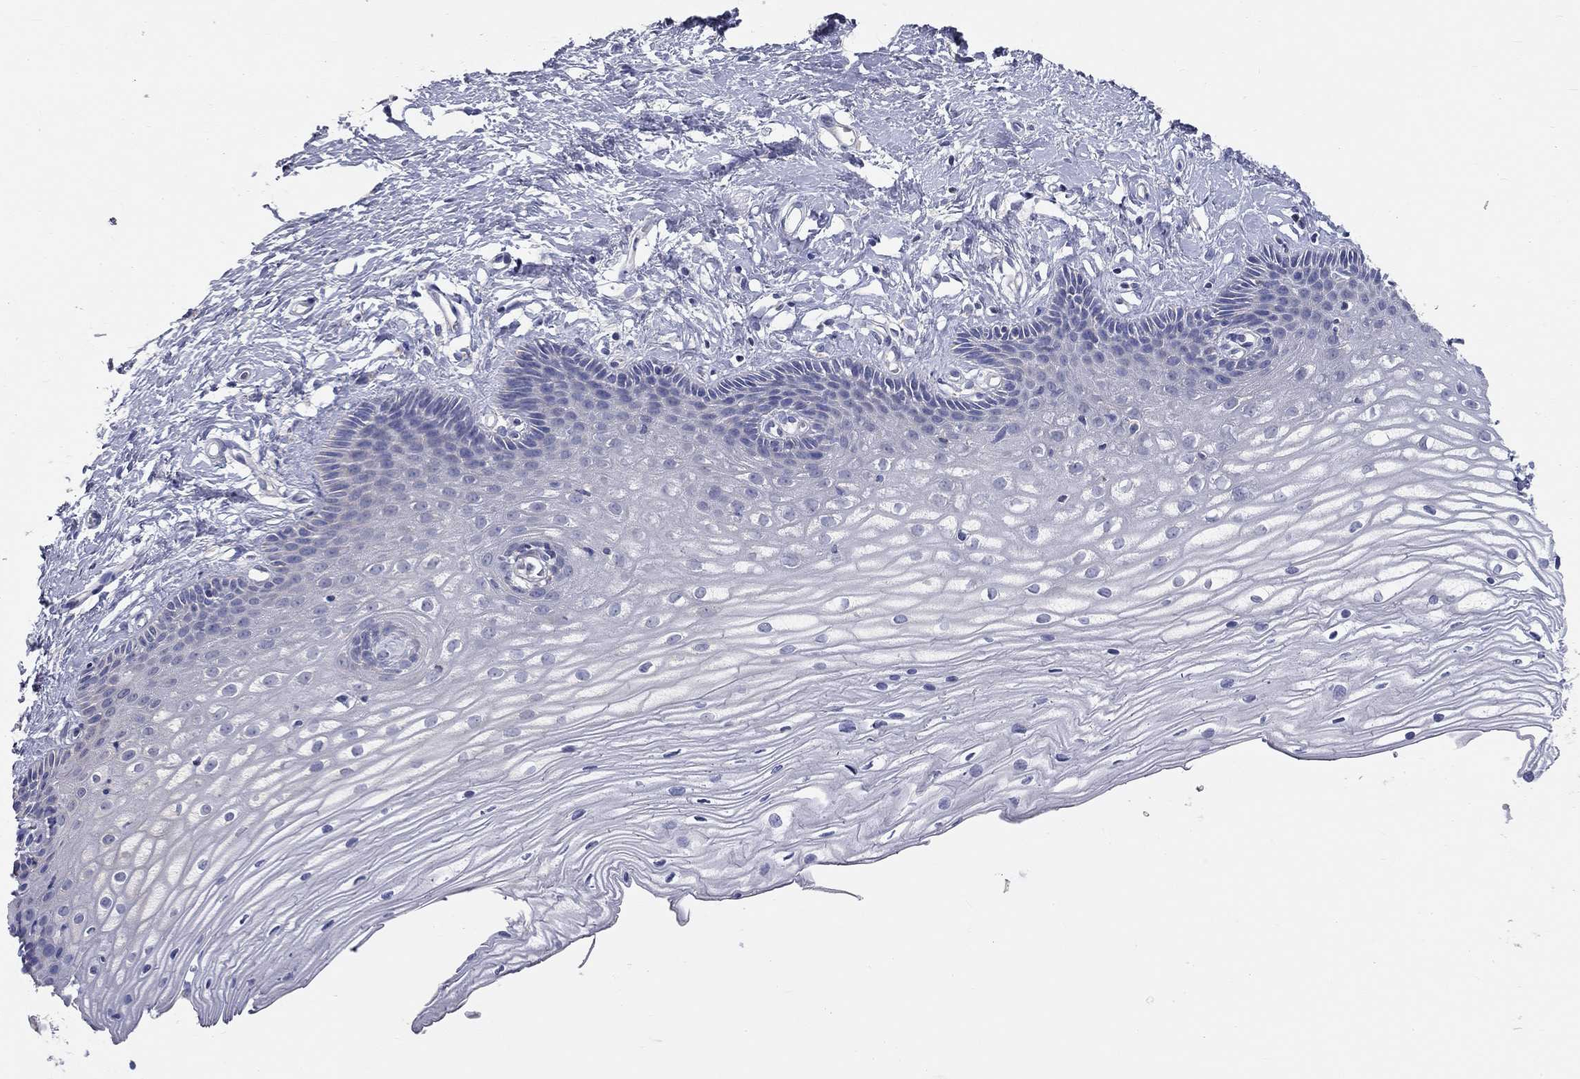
{"staining": {"intensity": "moderate", "quantity": "<25%", "location": "cytoplasmic/membranous"}, "tissue": "cervix", "cell_type": "Glandular cells", "image_type": "normal", "snomed": [{"axis": "morphology", "description": "Normal tissue, NOS"}, {"axis": "topography", "description": "Cervix"}], "caption": "Immunohistochemical staining of normal cervix reveals <25% levels of moderate cytoplasmic/membranous protein positivity in about <25% of glandular cells.", "gene": "CFAP161", "patient": {"sex": "female", "age": 40}}